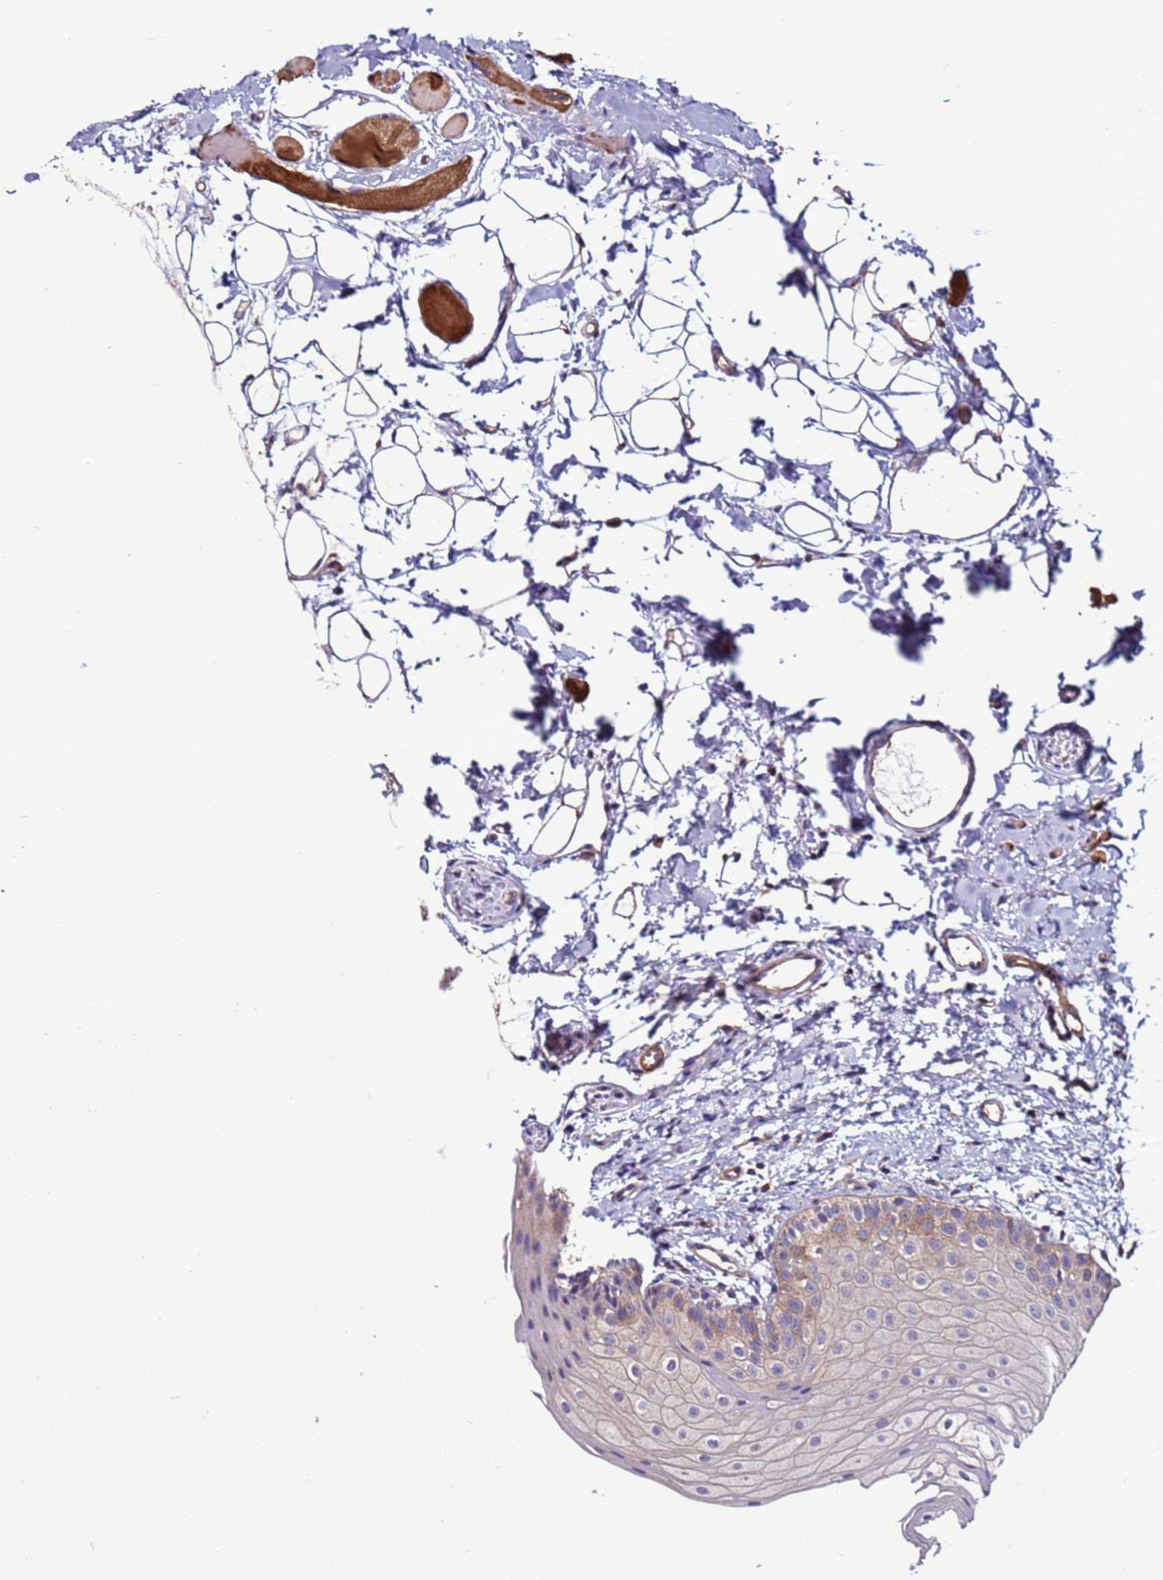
{"staining": {"intensity": "weak", "quantity": "25%-75%", "location": "cytoplasmic/membranous"}, "tissue": "oral mucosa", "cell_type": "Squamous epithelial cells", "image_type": "normal", "snomed": [{"axis": "morphology", "description": "Normal tissue, NOS"}, {"axis": "topography", "description": "Oral tissue"}], "caption": "This micrograph demonstrates immunohistochemistry (IHC) staining of benign human oral mucosa, with low weak cytoplasmic/membranous positivity in about 25%-75% of squamous epithelial cells.", "gene": "CEP55", "patient": {"sex": "male", "age": 28}}